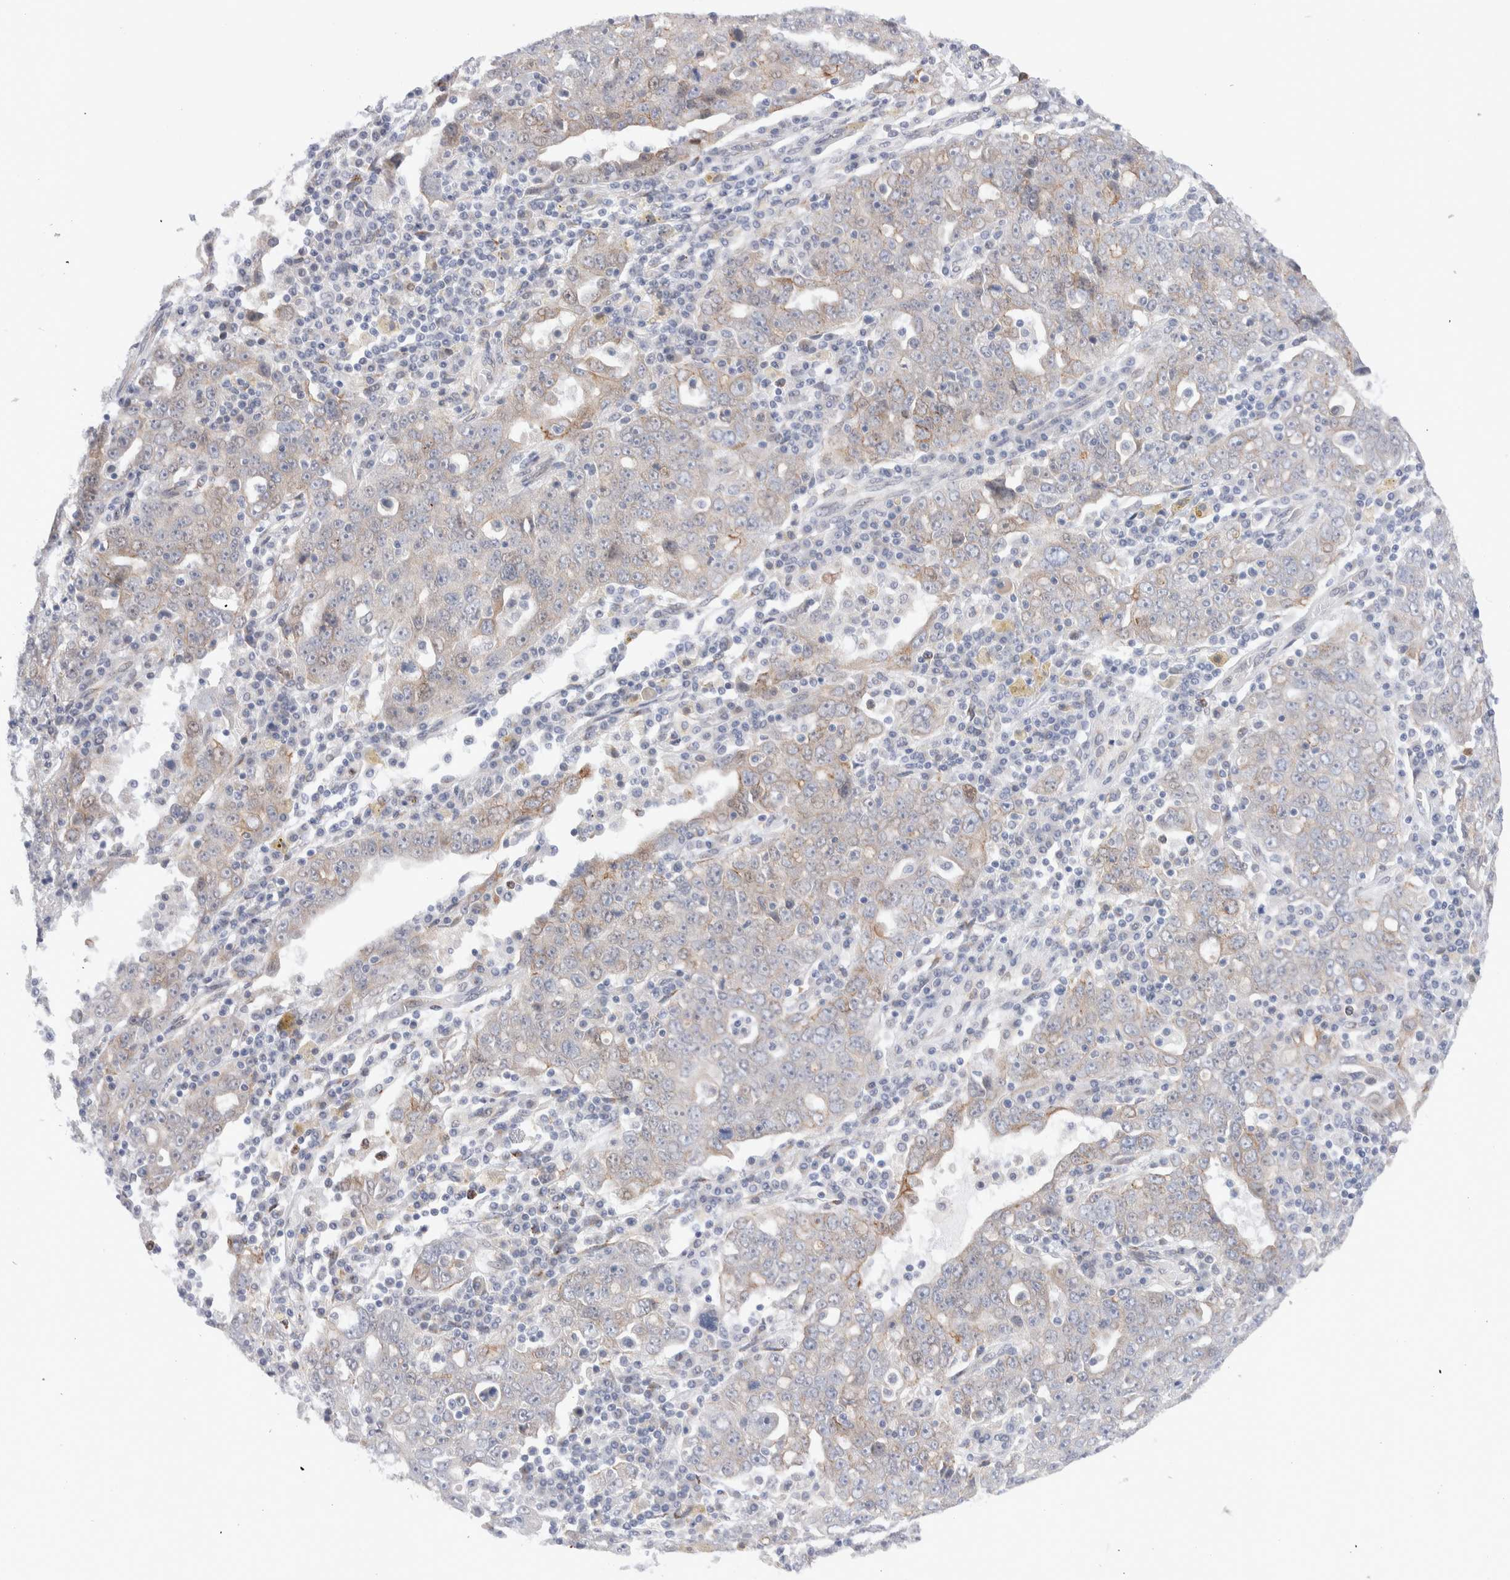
{"staining": {"intensity": "weak", "quantity": "<25%", "location": "cytoplasmic/membranous"}, "tissue": "ovarian cancer", "cell_type": "Tumor cells", "image_type": "cancer", "snomed": [{"axis": "morphology", "description": "Carcinoma, endometroid"}, {"axis": "topography", "description": "Ovary"}], "caption": "Immunohistochemical staining of endometroid carcinoma (ovarian) demonstrates no significant expression in tumor cells.", "gene": "C1orf112", "patient": {"sex": "female", "age": 62}}